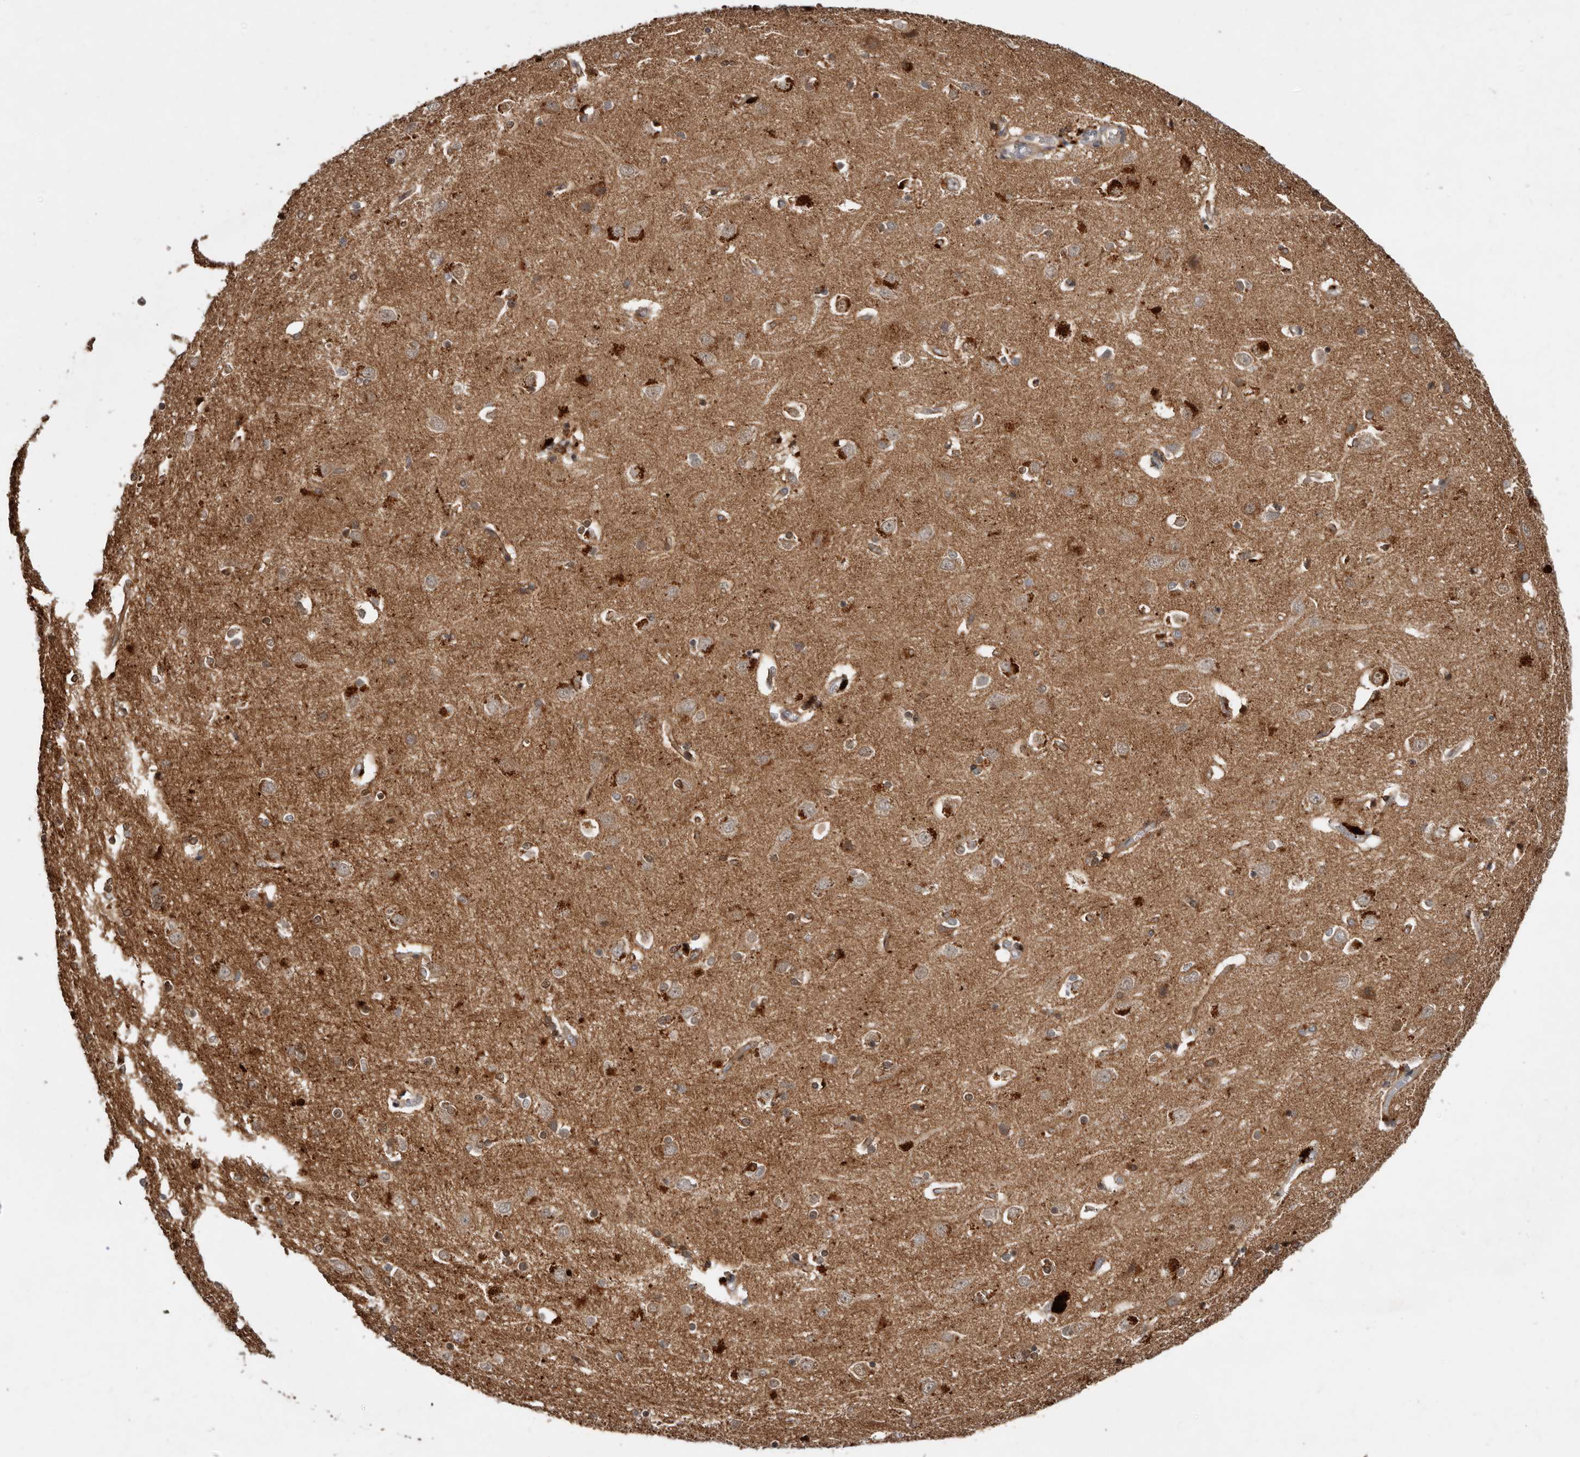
{"staining": {"intensity": "weak", "quantity": "25%-75%", "location": "cytoplasmic/membranous"}, "tissue": "cerebral cortex", "cell_type": "Endothelial cells", "image_type": "normal", "snomed": [{"axis": "morphology", "description": "Normal tissue, NOS"}, {"axis": "topography", "description": "Cerebral cortex"}], "caption": "Immunohistochemical staining of benign cerebral cortex displays weak cytoplasmic/membranous protein staining in about 25%-75% of endothelial cells.", "gene": "GOT1L1", "patient": {"sex": "male", "age": 54}}